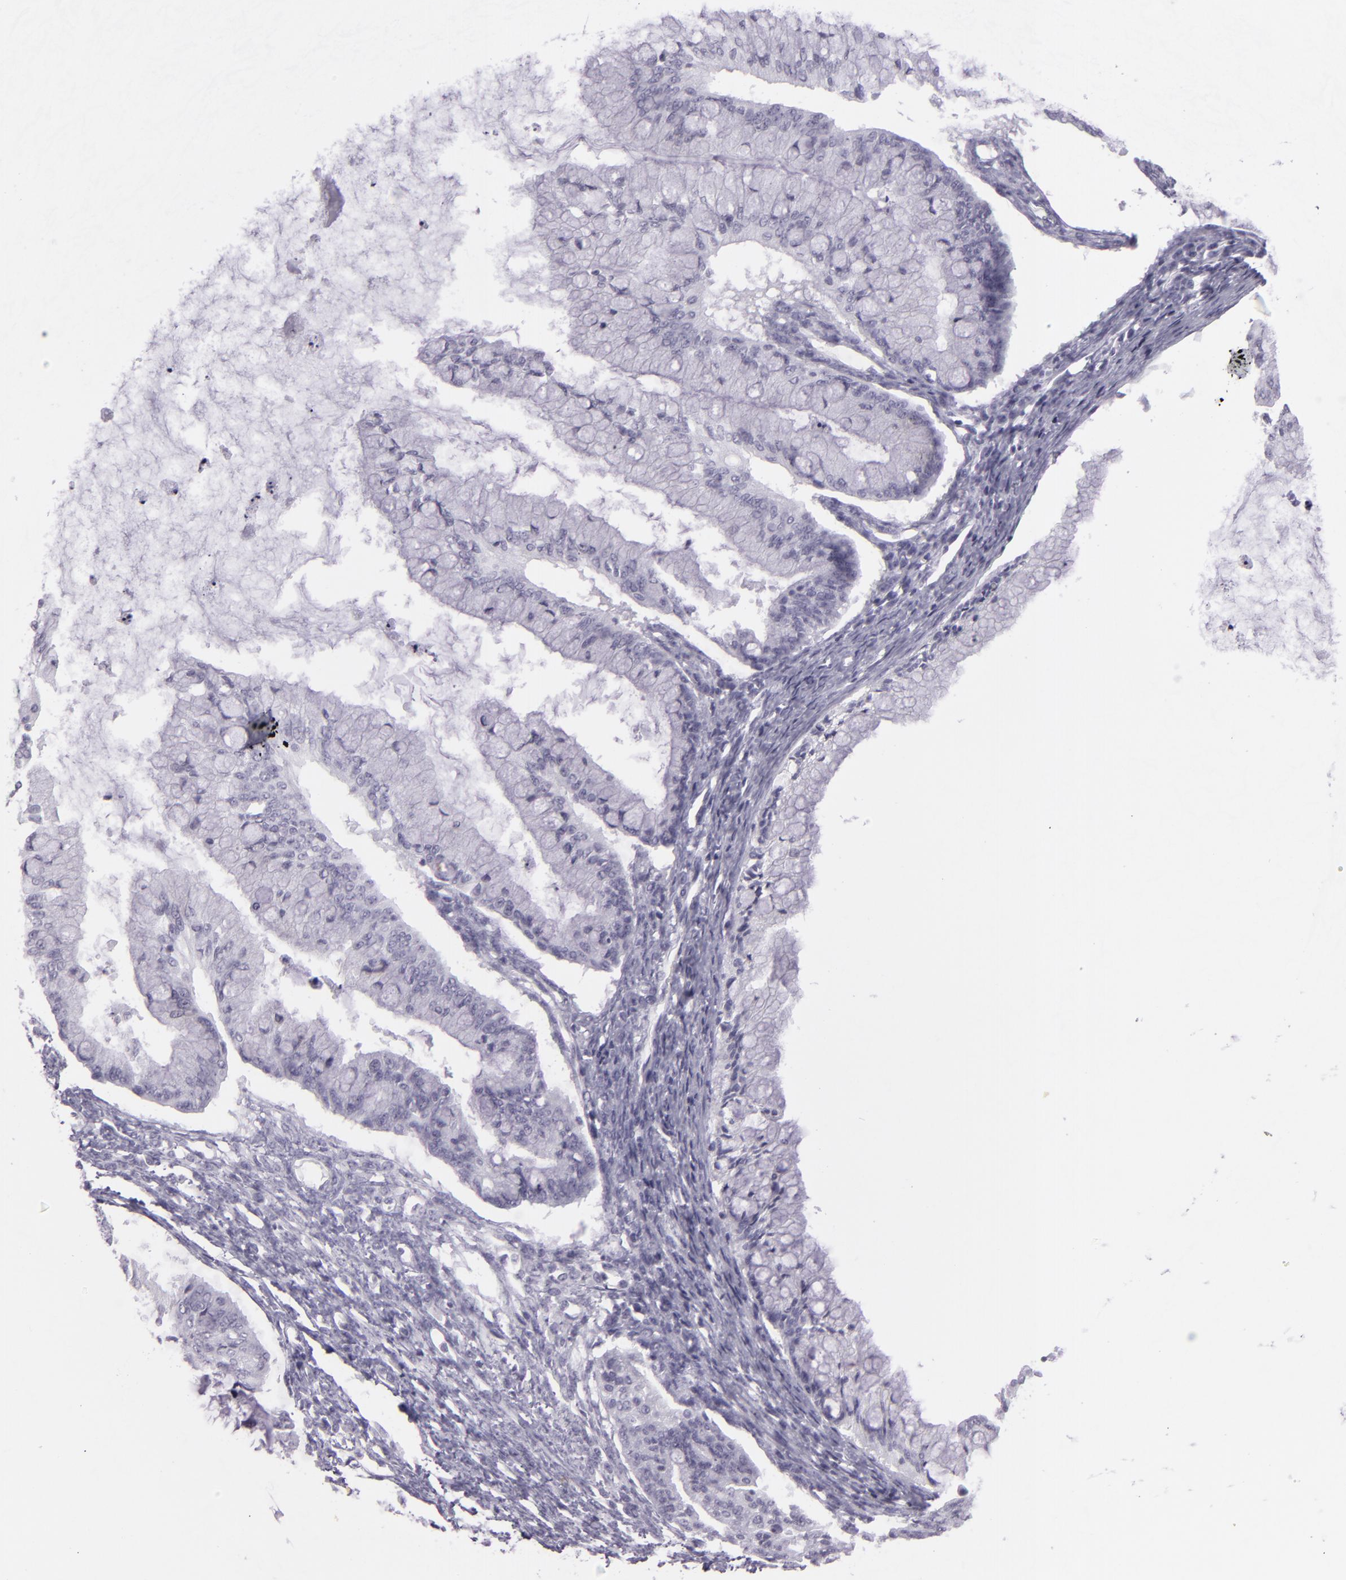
{"staining": {"intensity": "negative", "quantity": "none", "location": "none"}, "tissue": "ovarian cancer", "cell_type": "Tumor cells", "image_type": "cancer", "snomed": [{"axis": "morphology", "description": "Cystadenocarcinoma, mucinous, NOS"}, {"axis": "topography", "description": "Ovary"}], "caption": "IHC of ovarian cancer (mucinous cystadenocarcinoma) displays no staining in tumor cells.", "gene": "MCM3", "patient": {"sex": "female", "age": 57}}